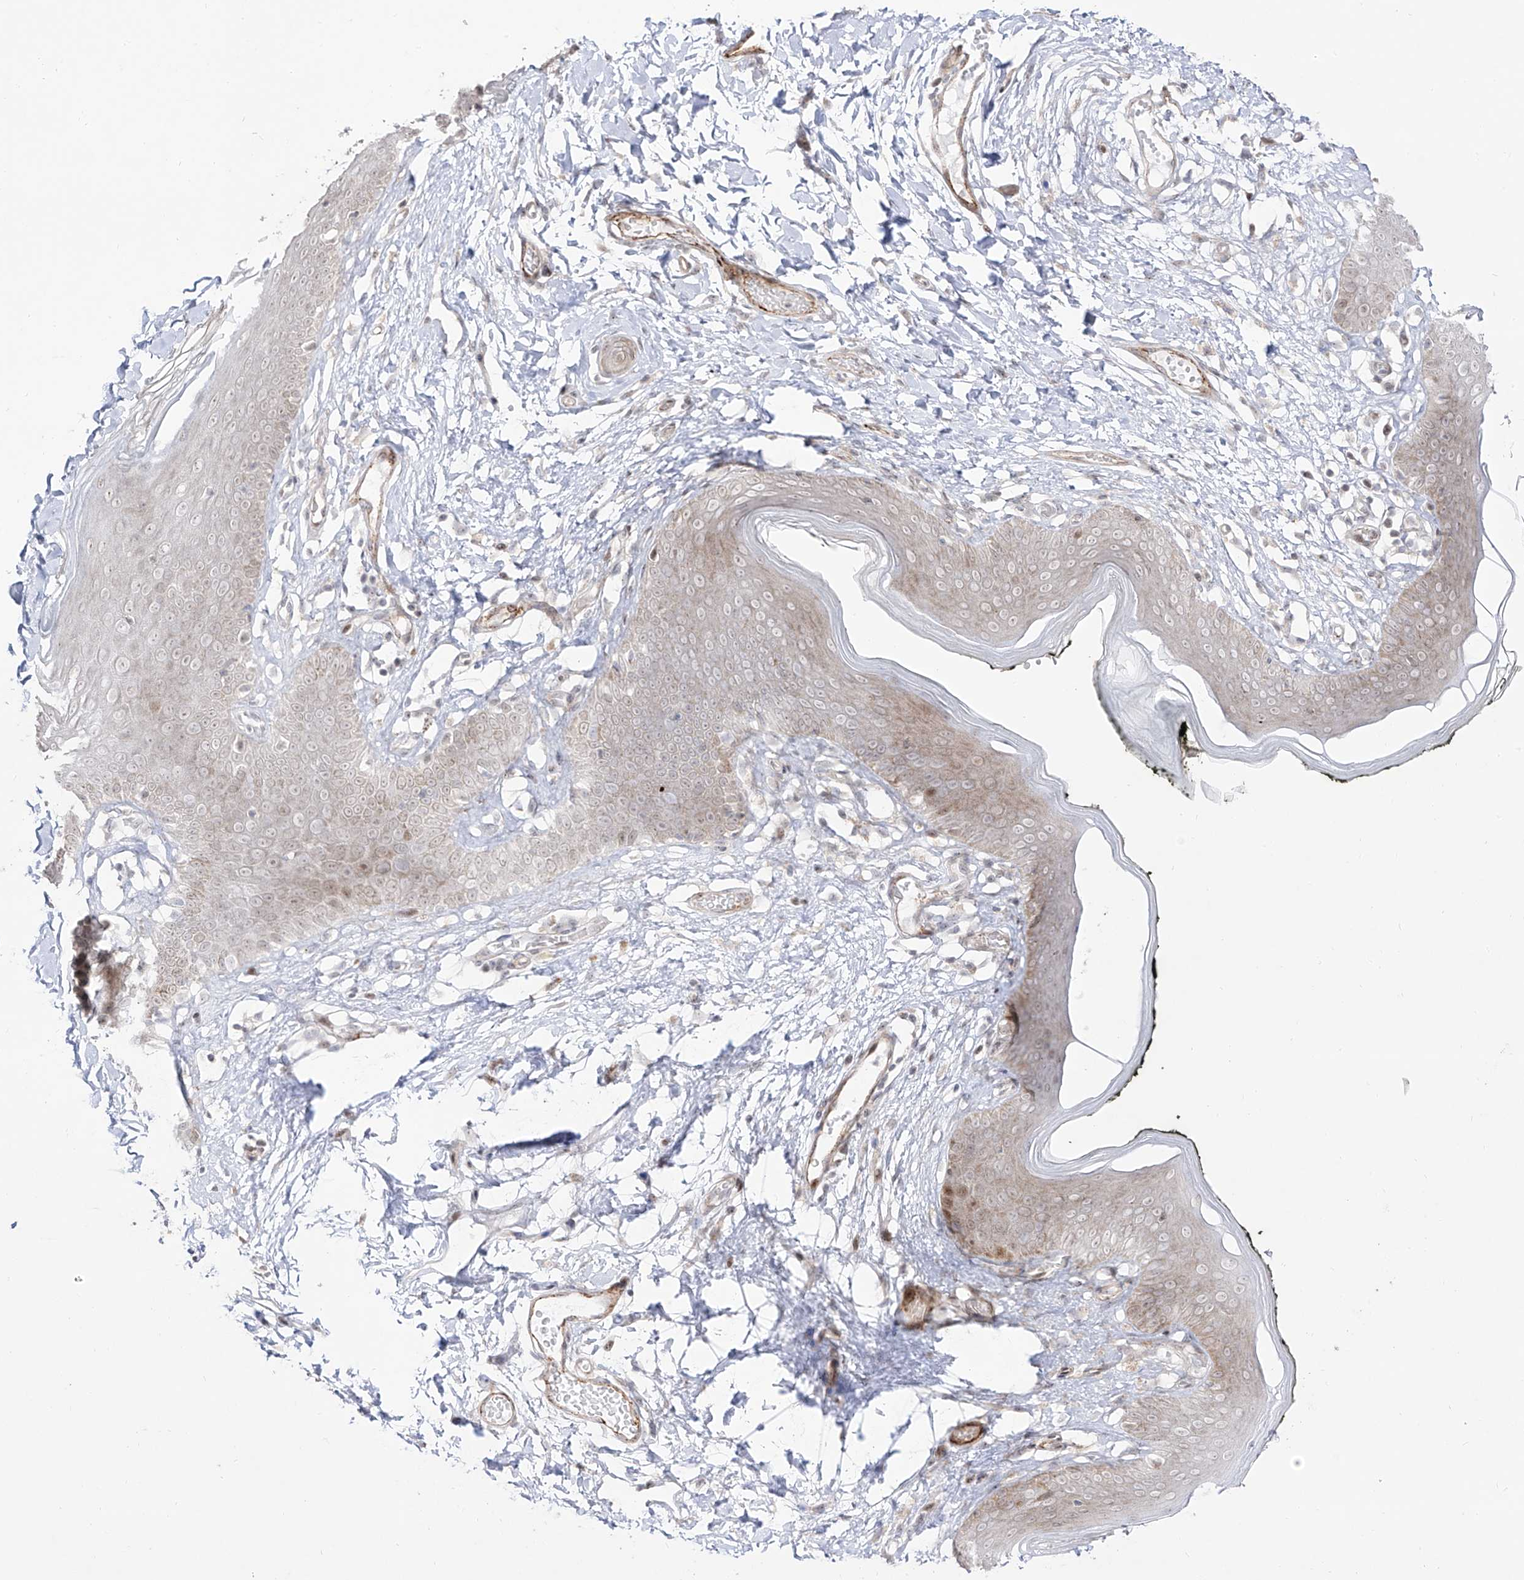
{"staining": {"intensity": "moderate", "quantity": "25%-75%", "location": "cytoplasmic/membranous,nuclear"}, "tissue": "skin", "cell_type": "Epidermal cells", "image_type": "normal", "snomed": [{"axis": "morphology", "description": "Normal tissue, NOS"}, {"axis": "morphology", "description": "Inflammation, NOS"}, {"axis": "topography", "description": "Vulva"}], "caption": "Human skin stained with a protein marker reveals moderate staining in epidermal cells.", "gene": "ZNF180", "patient": {"sex": "female", "age": 84}}